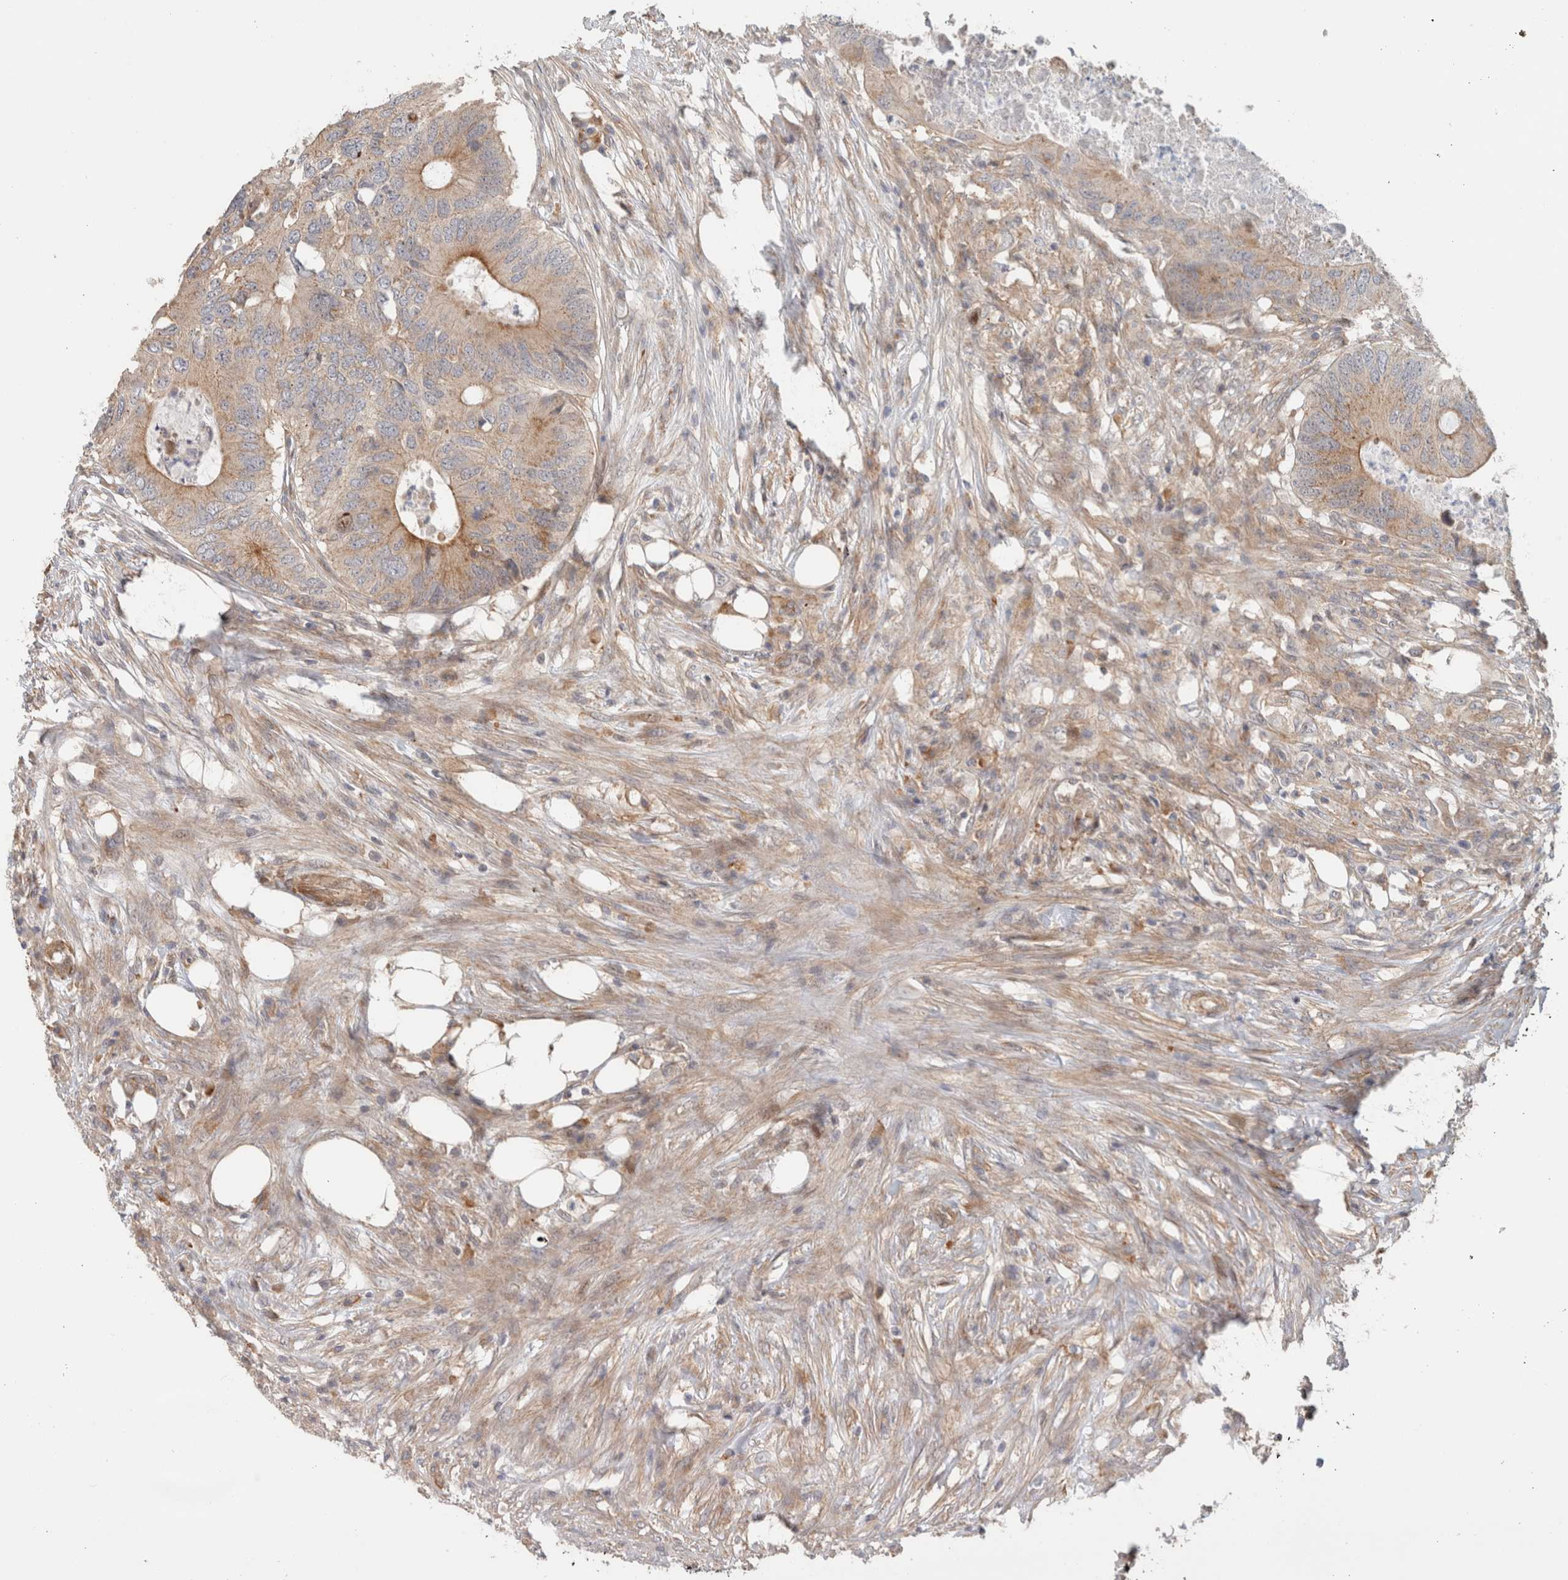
{"staining": {"intensity": "moderate", "quantity": "<25%", "location": "cytoplasmic/membranous"}, "tissue": "colorectal cancer", "cell_type": "Tumor cells", "image_type": "cancer", "snomed": [{"axis": "morphology", "description": "Adenocarcinoma, NOS"}, {"axis": "topography", "description": "Colon"}], "caption": "Colorectal cancer (adenocarcinoma) tissue displays moderate cytoplasmic/membranous expression in about <25% of tumor cells, visualized by immunohistochemistry.", "gene": "ID3", "patient": {"sex": "male", "age": 71}}